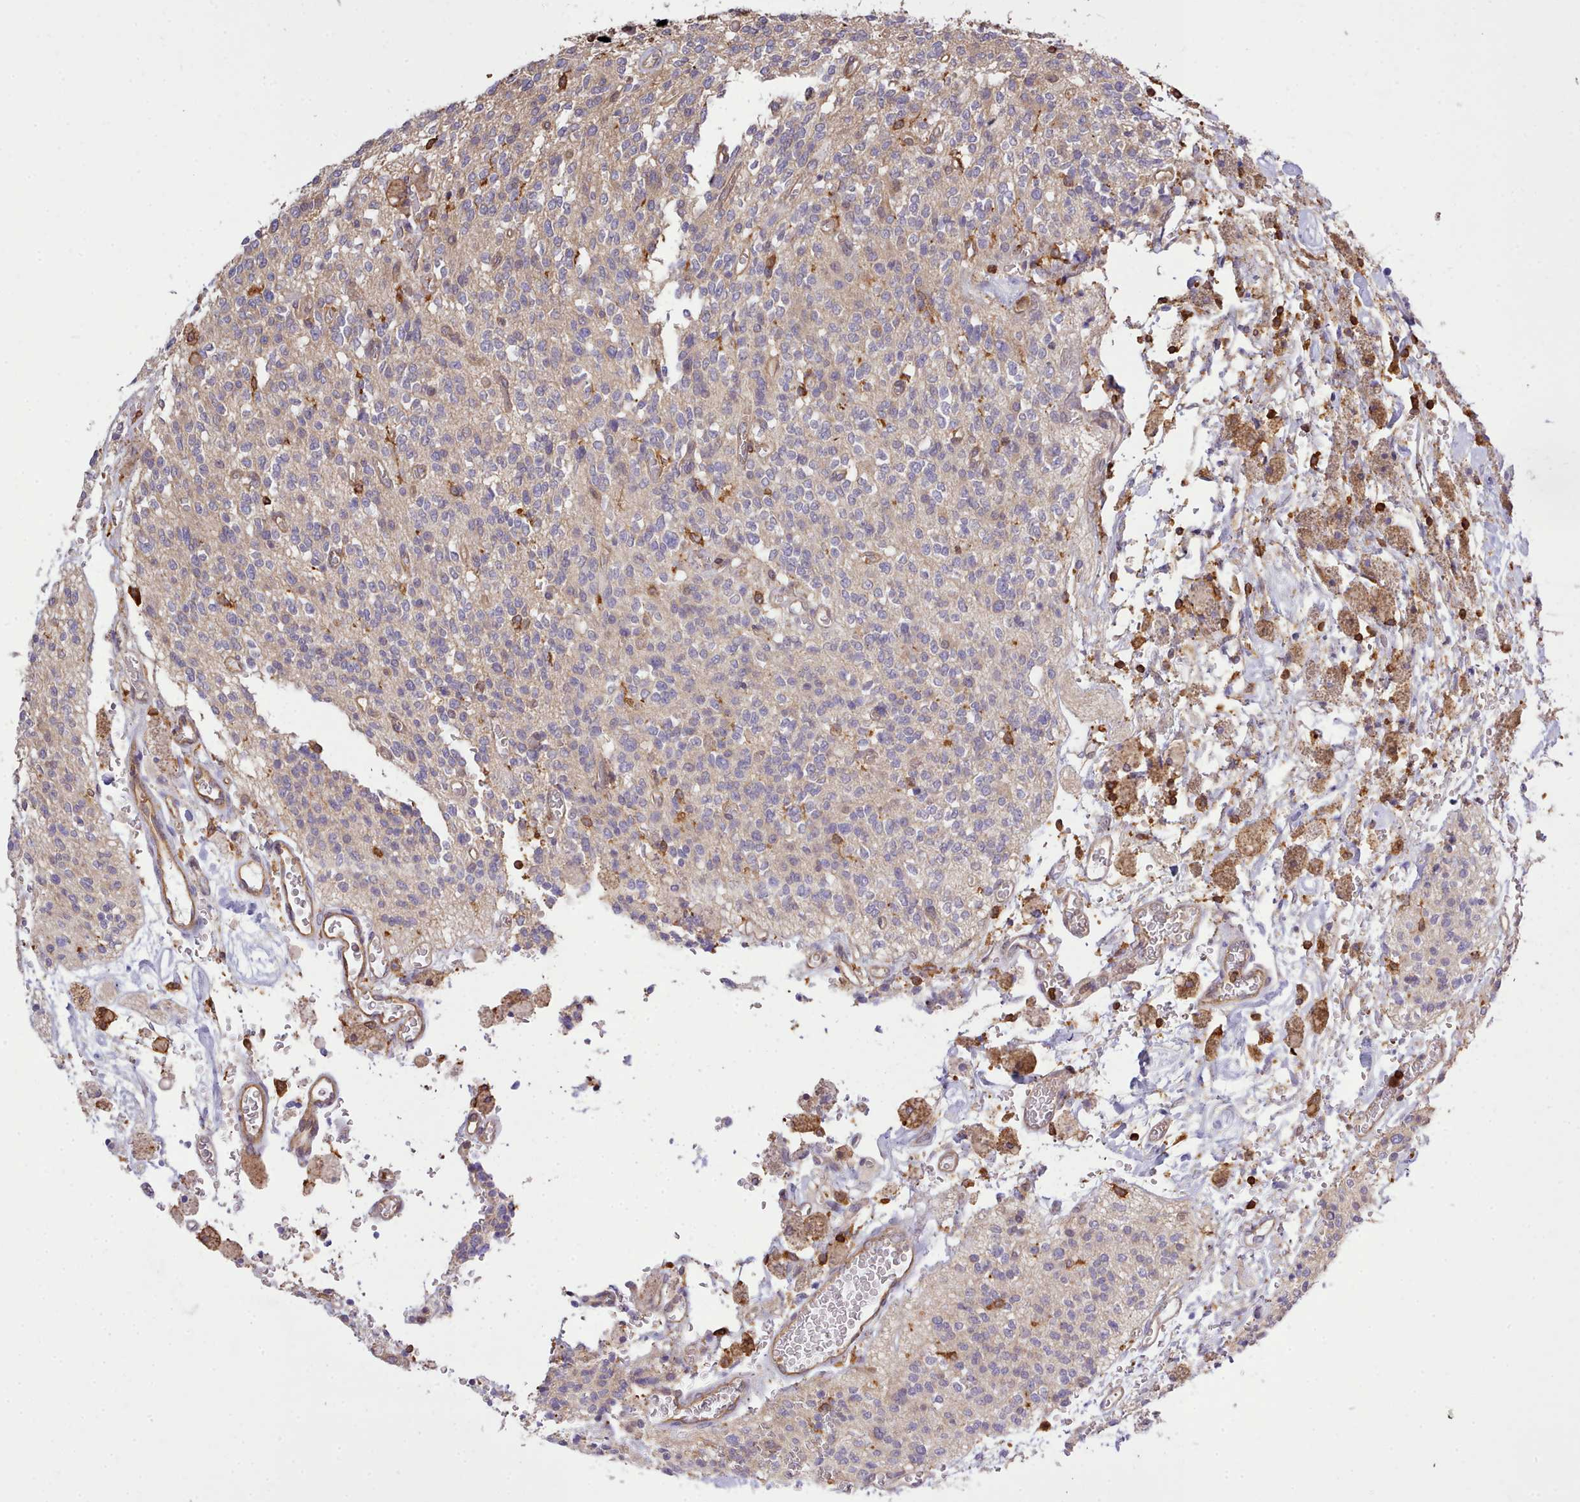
{"staining": {"intensity": "negative", "quantity": "none", "location": "none"}, "tissue": "glioma", "cell_type": "Tumor cells", "image_type": "cancer", "snomed": [{"axis": "morphology", "description": "Glioma, malignant, High grade"}, {"axis": "topography", "description": "Brain"}], "caption": "High-grade glioma (malignant) stained for a protein using IHC reveals no staining tumor cells.", "gene": "CAPZA1", "patient": {"sex": "male", "age": 34}}